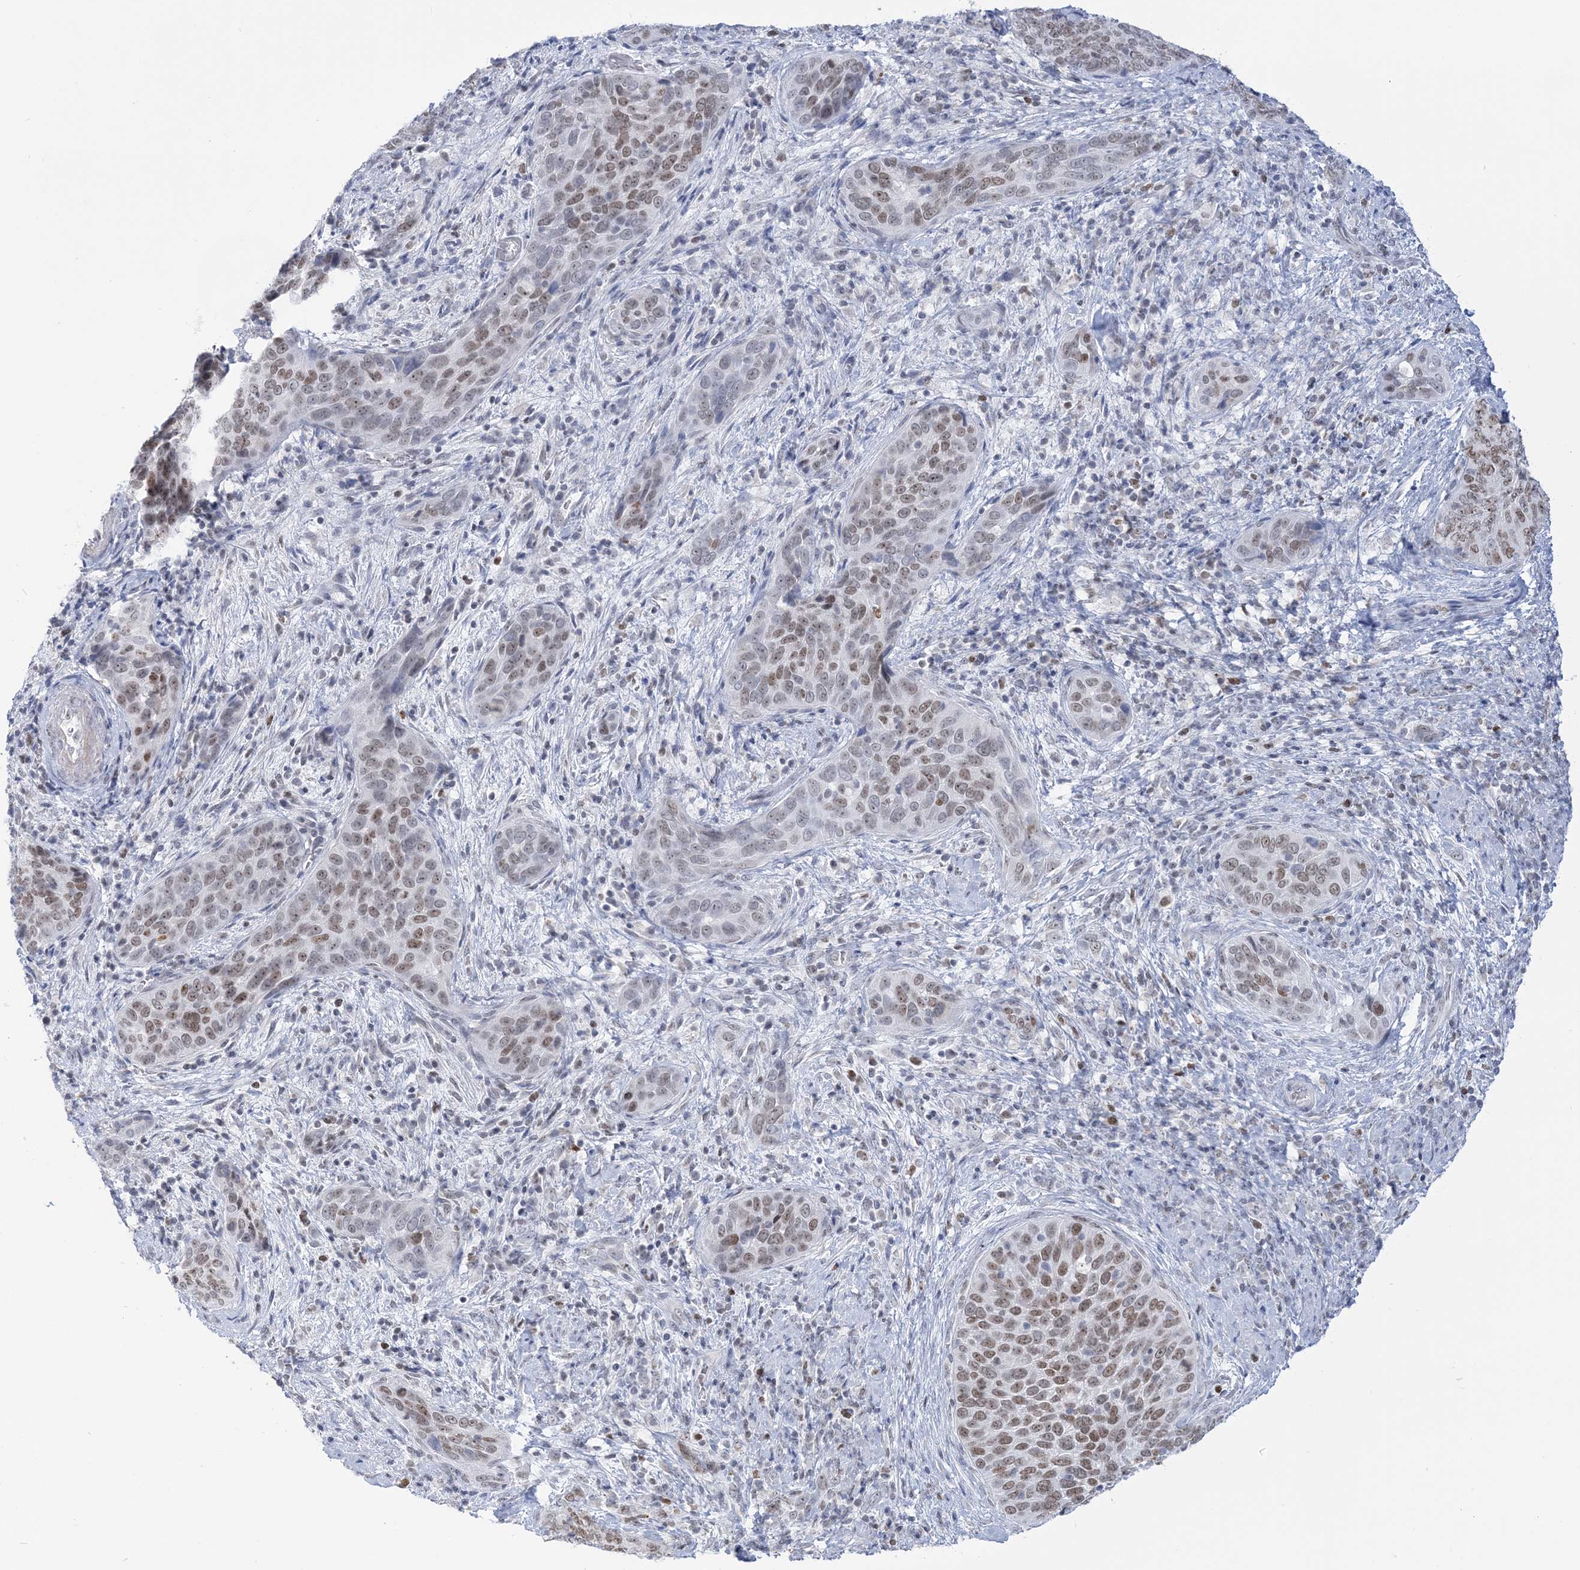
{"staining": {"intensity": "moderate", "quantity": ">75%", "location": "nuclear"}, "tissue": "cervical cancer", "cell_type": "Tumor cells", "image_type": "cancer", "snomed": [{"axis": "morphology", "description": "Squamous cell carcinoma, NOS"}, {"axis": "topography", "description": "Cervix"}], "caption": "Protein staining of squamous cell carcinoma (cervical) tissue reveals moderate nuclear positivity in about >75% of tumor cells.", "gene": "DDX21", "patient": {"sex": "female", "age": 60}}